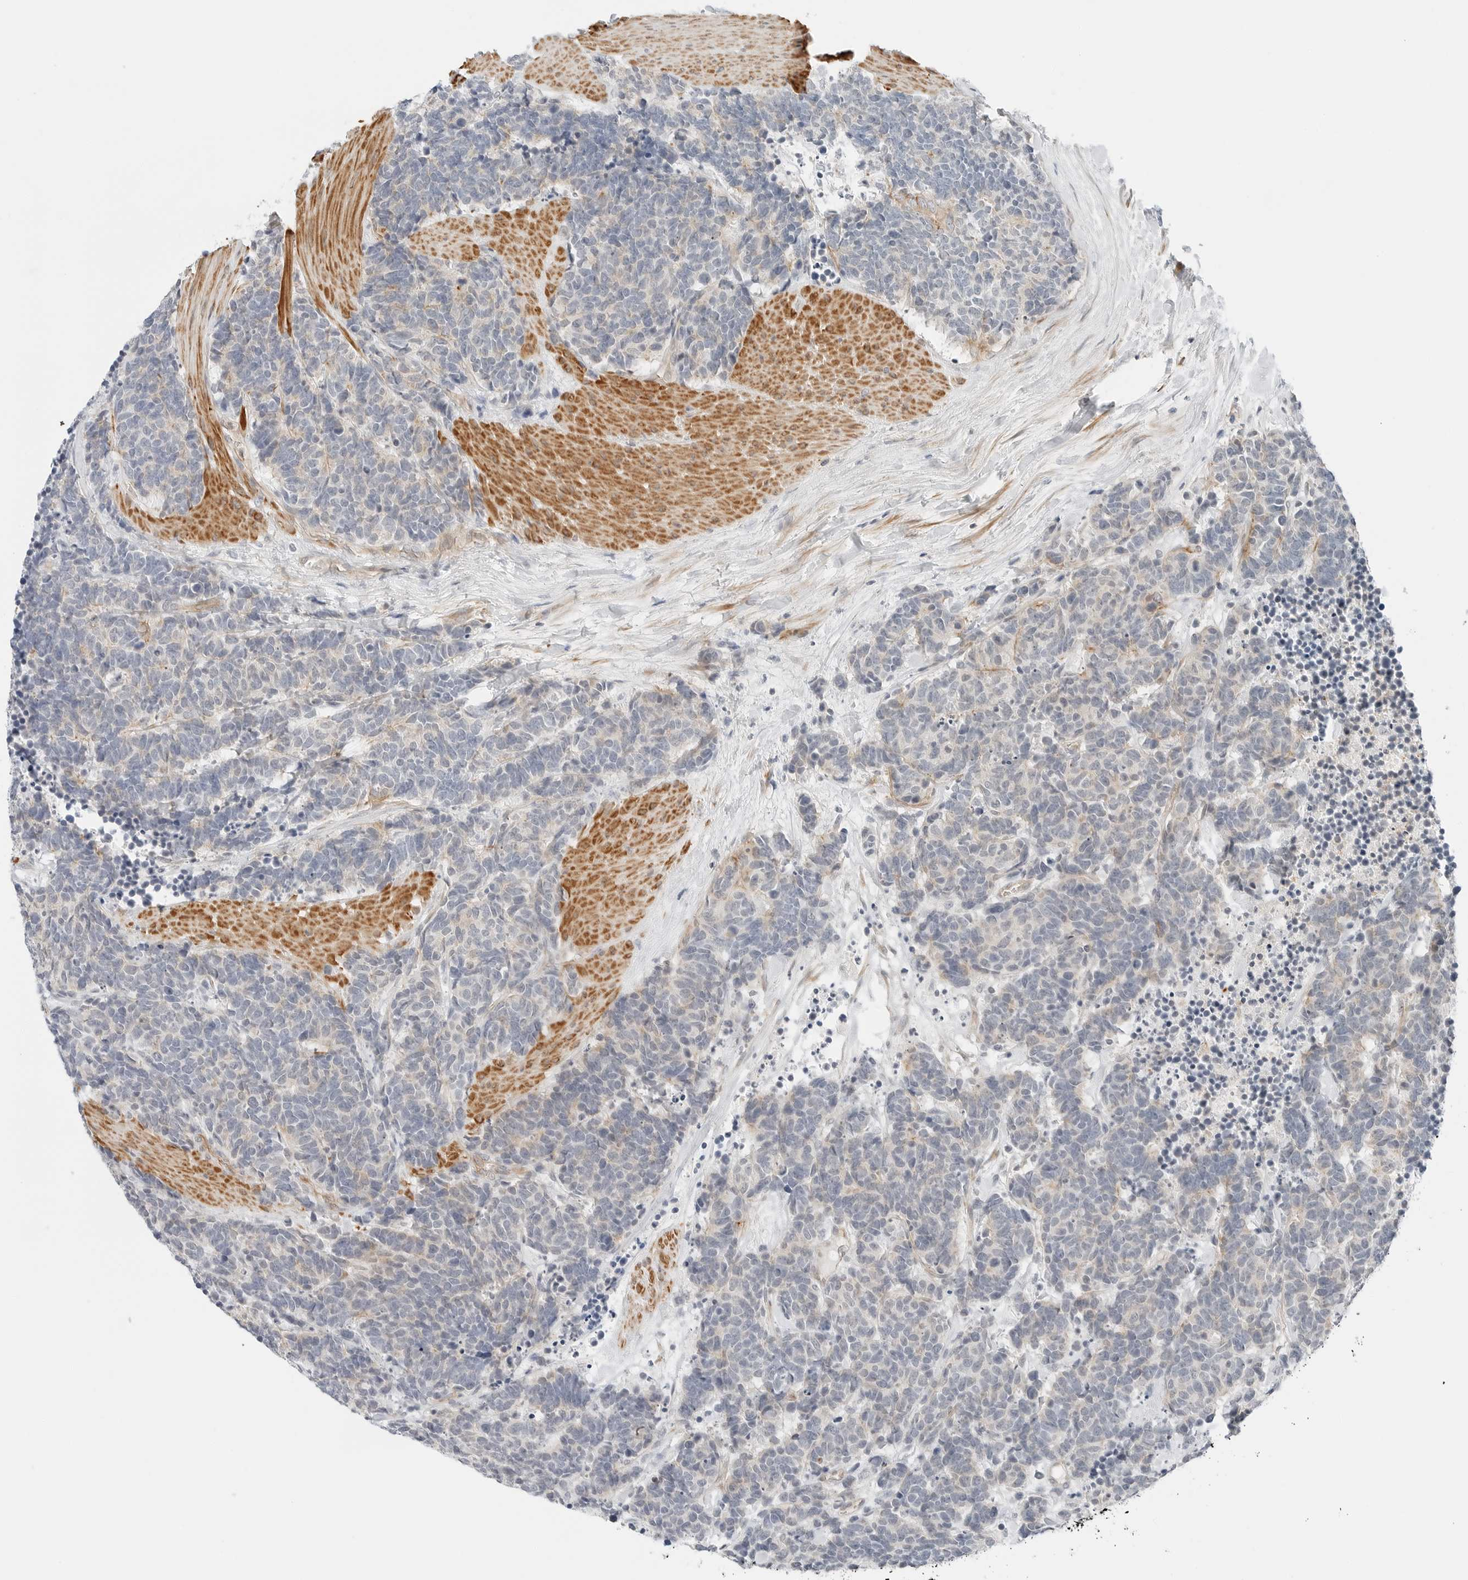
{"staining": {"intensity": "negative", "quantity": "none", "location": "none"}, "tissue": "carcinoid", "cell_type": "Tumor cells", "image_type": "cancer", "snomed": [{"axis": "morphology", "description": "Carcinoma, NOS"}, {"axis": "morphology", "description": "Carcinoid, malignant, NOS"}, {"axis": "topography", "description": "Urinary bladder"}], "caption": "Immunohistochemical staining of carcinoid shows no significant staining in tumor cells.", "gene": "IQCC", "patient": {"sex": "male", "age": 57}}